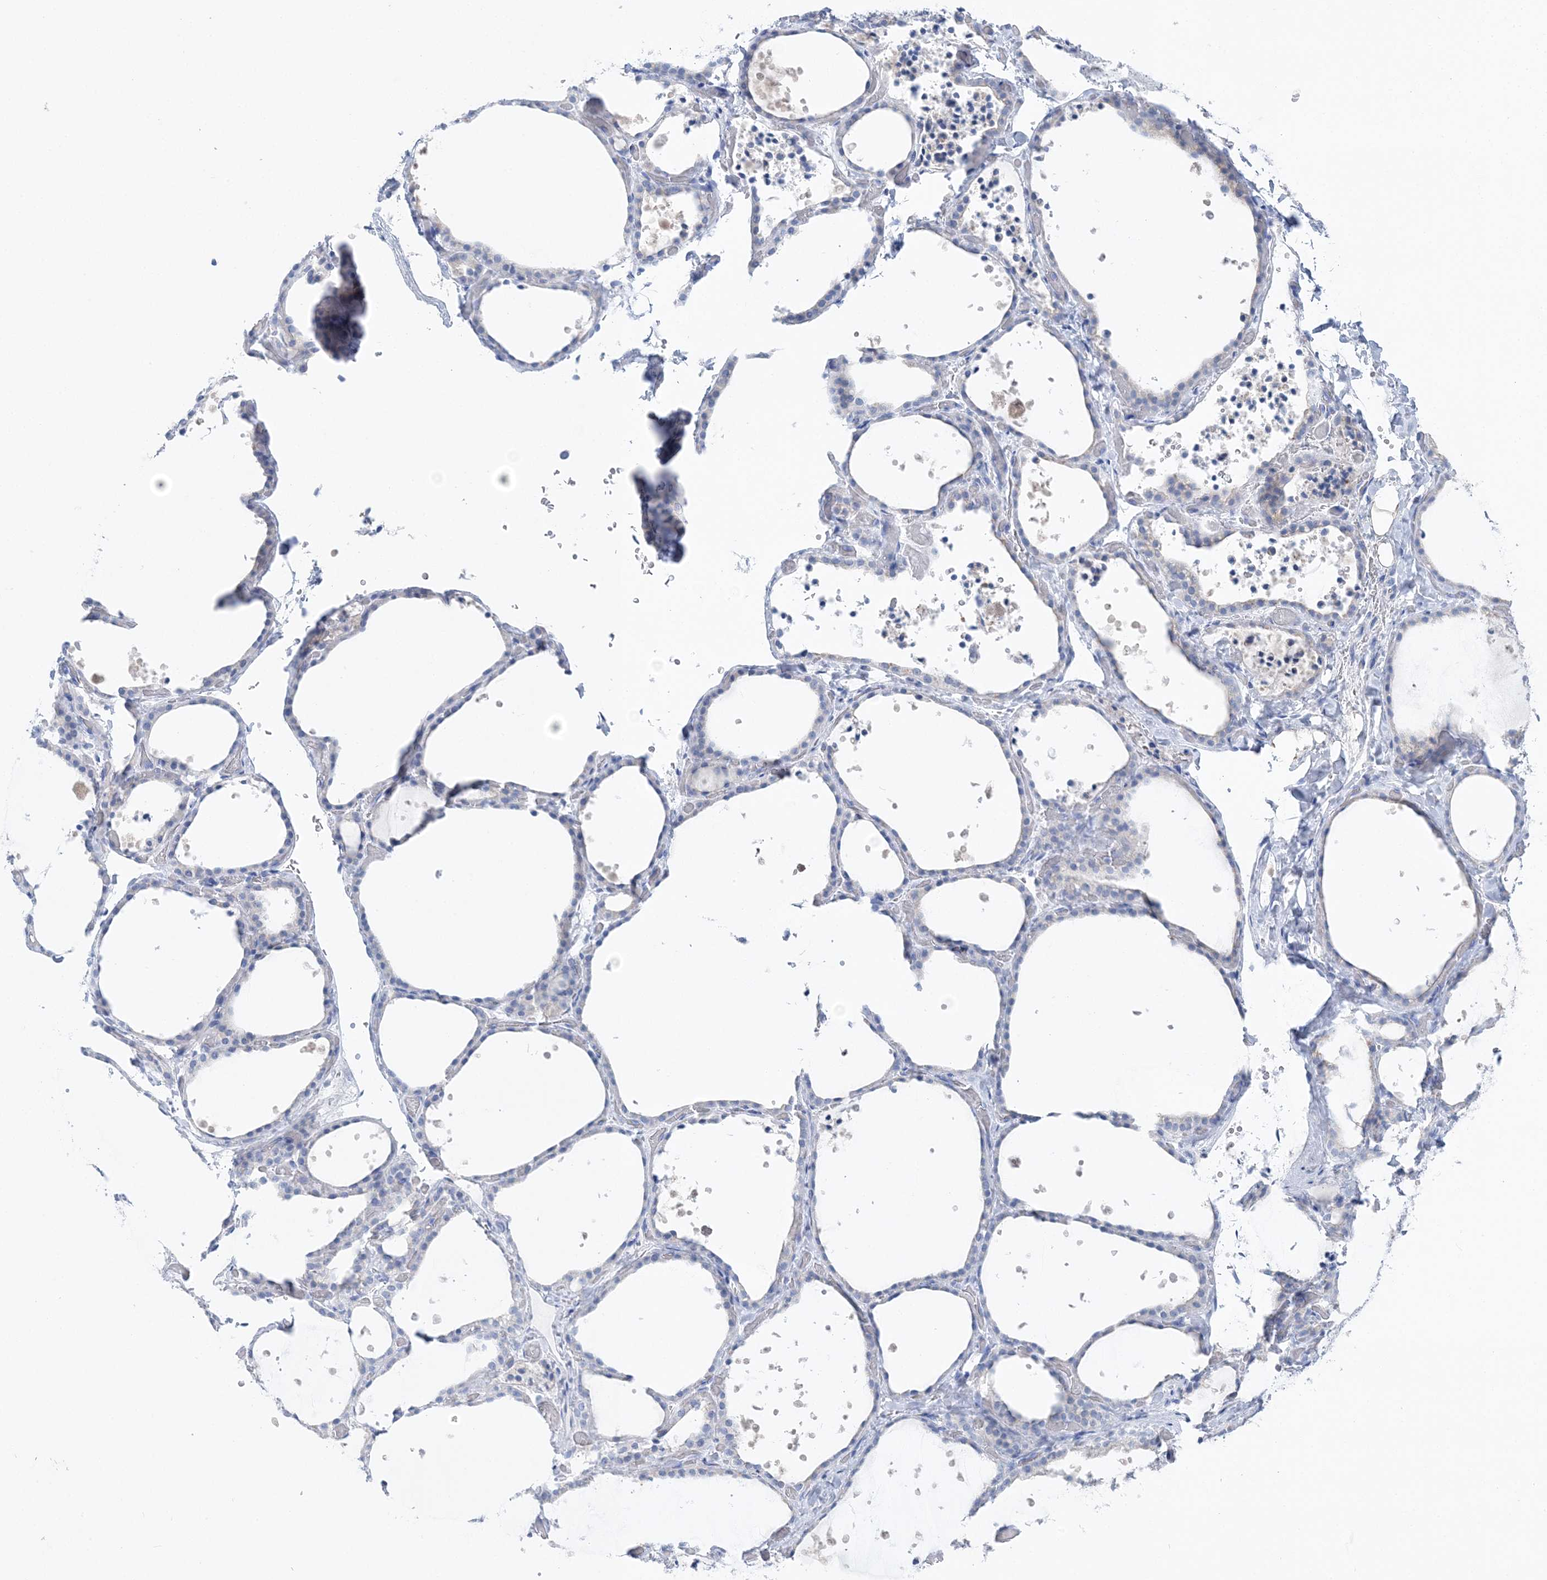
{"staining": {"intensity": "negative", "quantity": "none", "location": "none"}, "tissue": "thyroid gland", "cell_type": "Glandular cells", "image_type": "normal", "snomed": [{"axis": "morphology", "description": "Normal tissue, NOS"}, {"axis": "topography", "description": "Thyroid gland"}], "caption": "Glandular cells show no significant positivity in unremarkable thyroid gland.", "gene": "SLC5A6", "patient": {"sex": "female", "age": 44}}